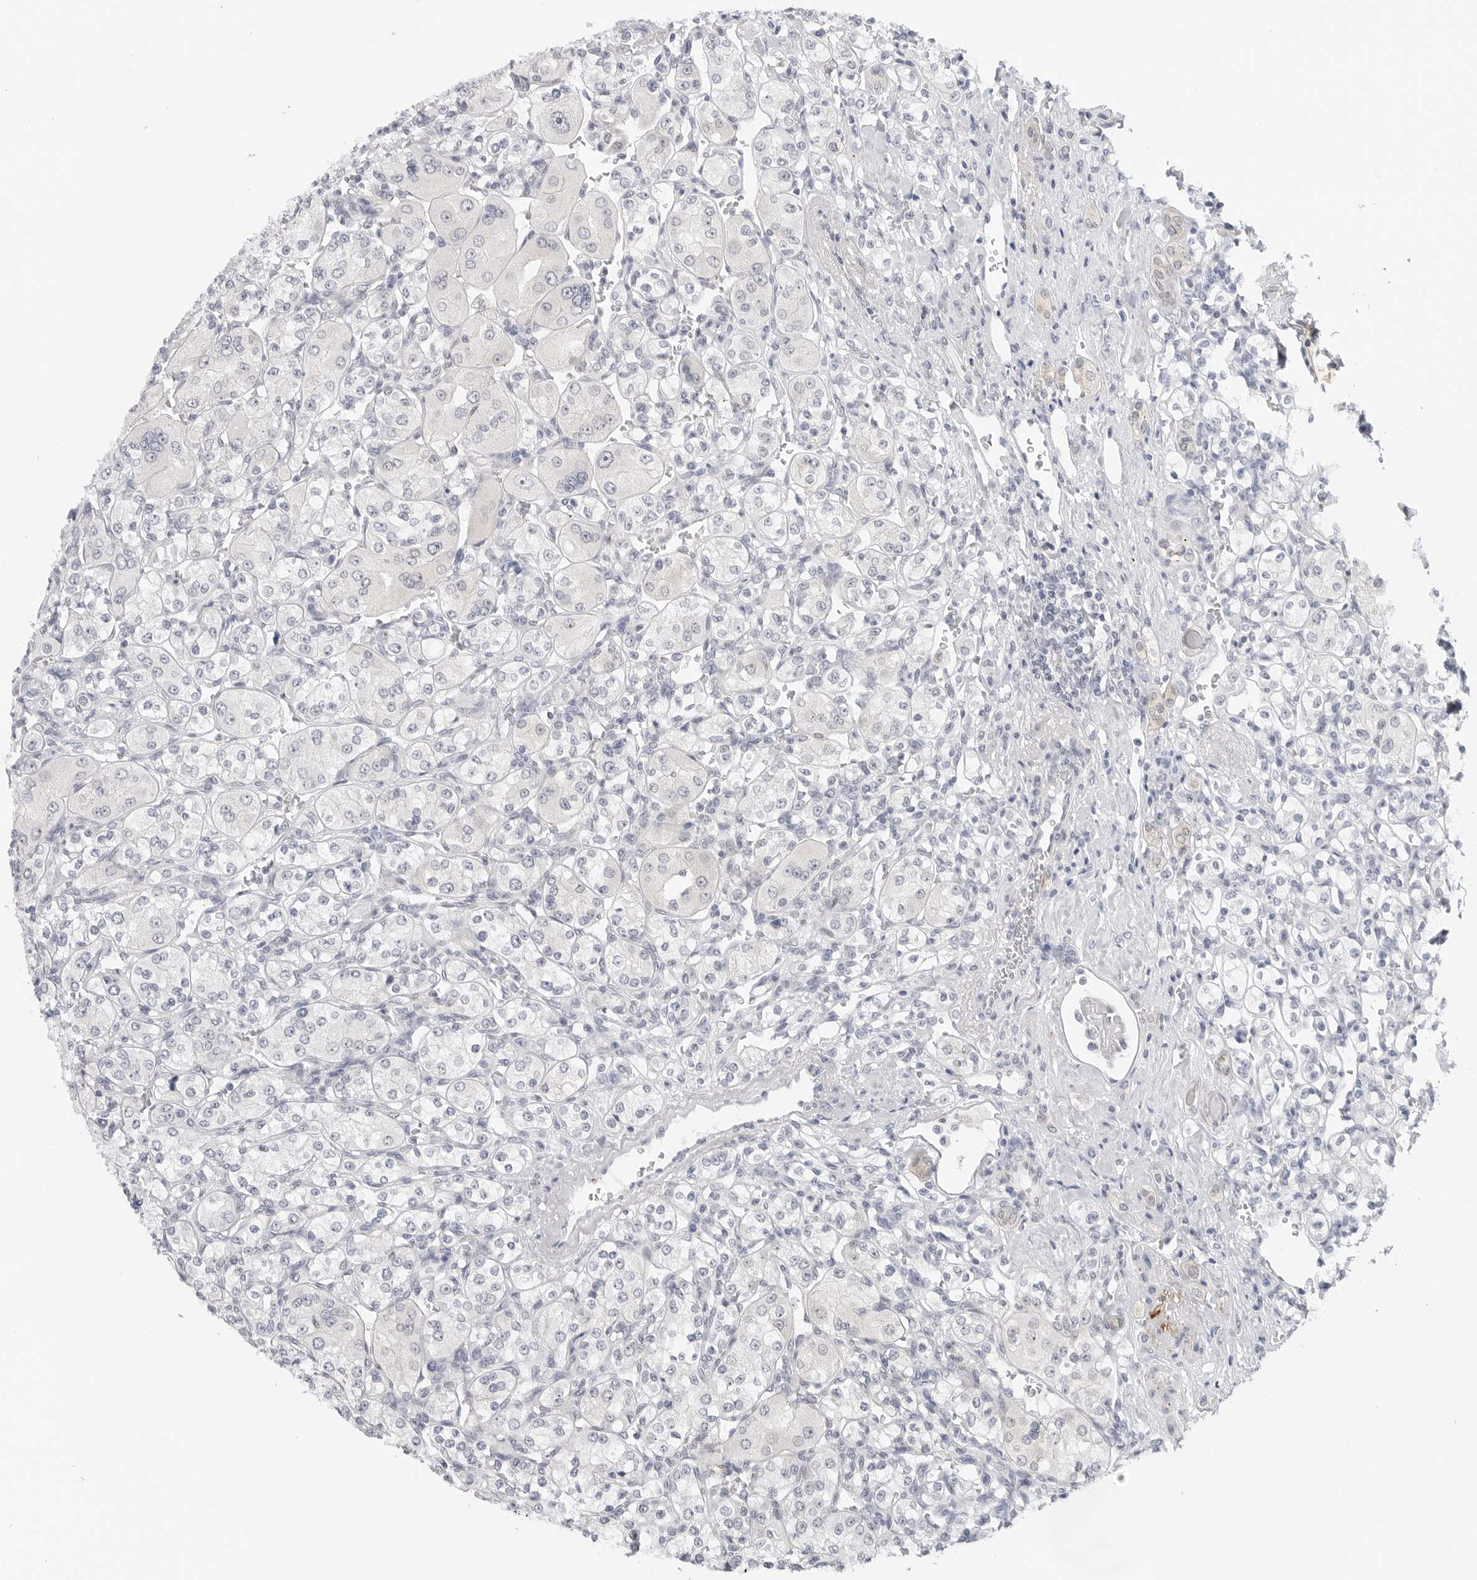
{"staining": {"intensity": "negative", "quantity": "none", "location": "none"}, "tissue": "renal cancer", "cell_type": "Tumor cells", "image_type": "cancer", "snomed": [{"axis": "morphology", "description": "Adenocarcinoma, NOS"}, {"axis": "topography", "description": "Kidney"}], "caption": "A micrograph of human renal adenocarcinoma is negative for staining in tumor cells.", "gene": "MAP2K5", "patient": {"sex": "male", "age": 77}}